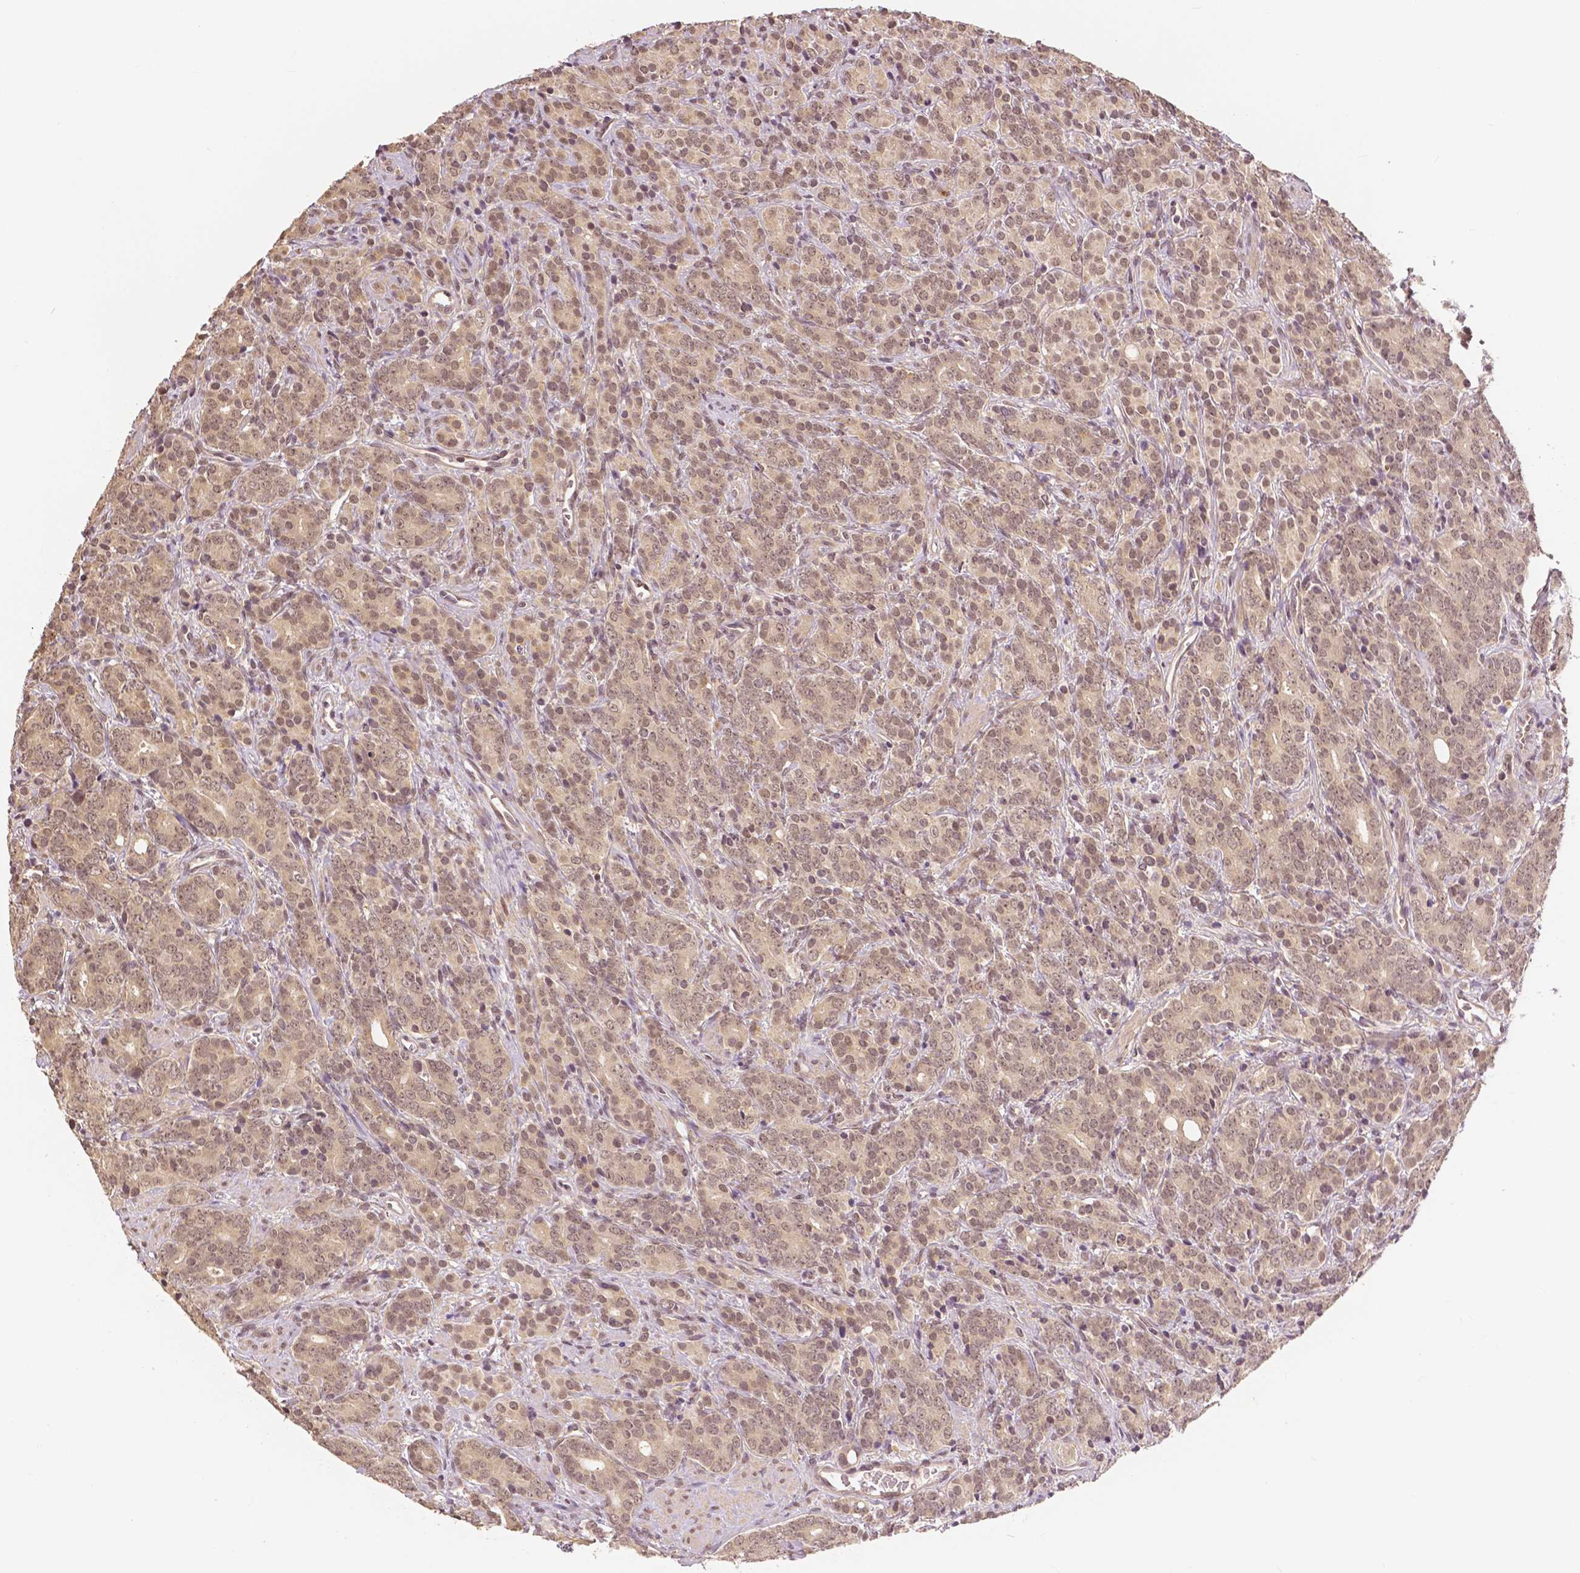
{"staining": {"intensity": "moderate", "quantity": ">75%", "location": "cytoplasmic/membranous,nuclear"}, "tissue": "prostate cancer", "cell_type": "Tumor cells", "image_type": "cancer", "snomed": [{"axis": "morphology", "description": "Adenocarcinoma, High grade"}, {"axis": "topography", "description": "Prostate"}], "caption": "Prostate adenocarcinoma (high-grade) stained for a protein (brown) exhibits moderate cytoplasmic/membranous and nuclear positive staining in approximately >75% of tumor cells.", "gene": "MAP1LC3B", "patient": {"sex": "male", "age": 84}}